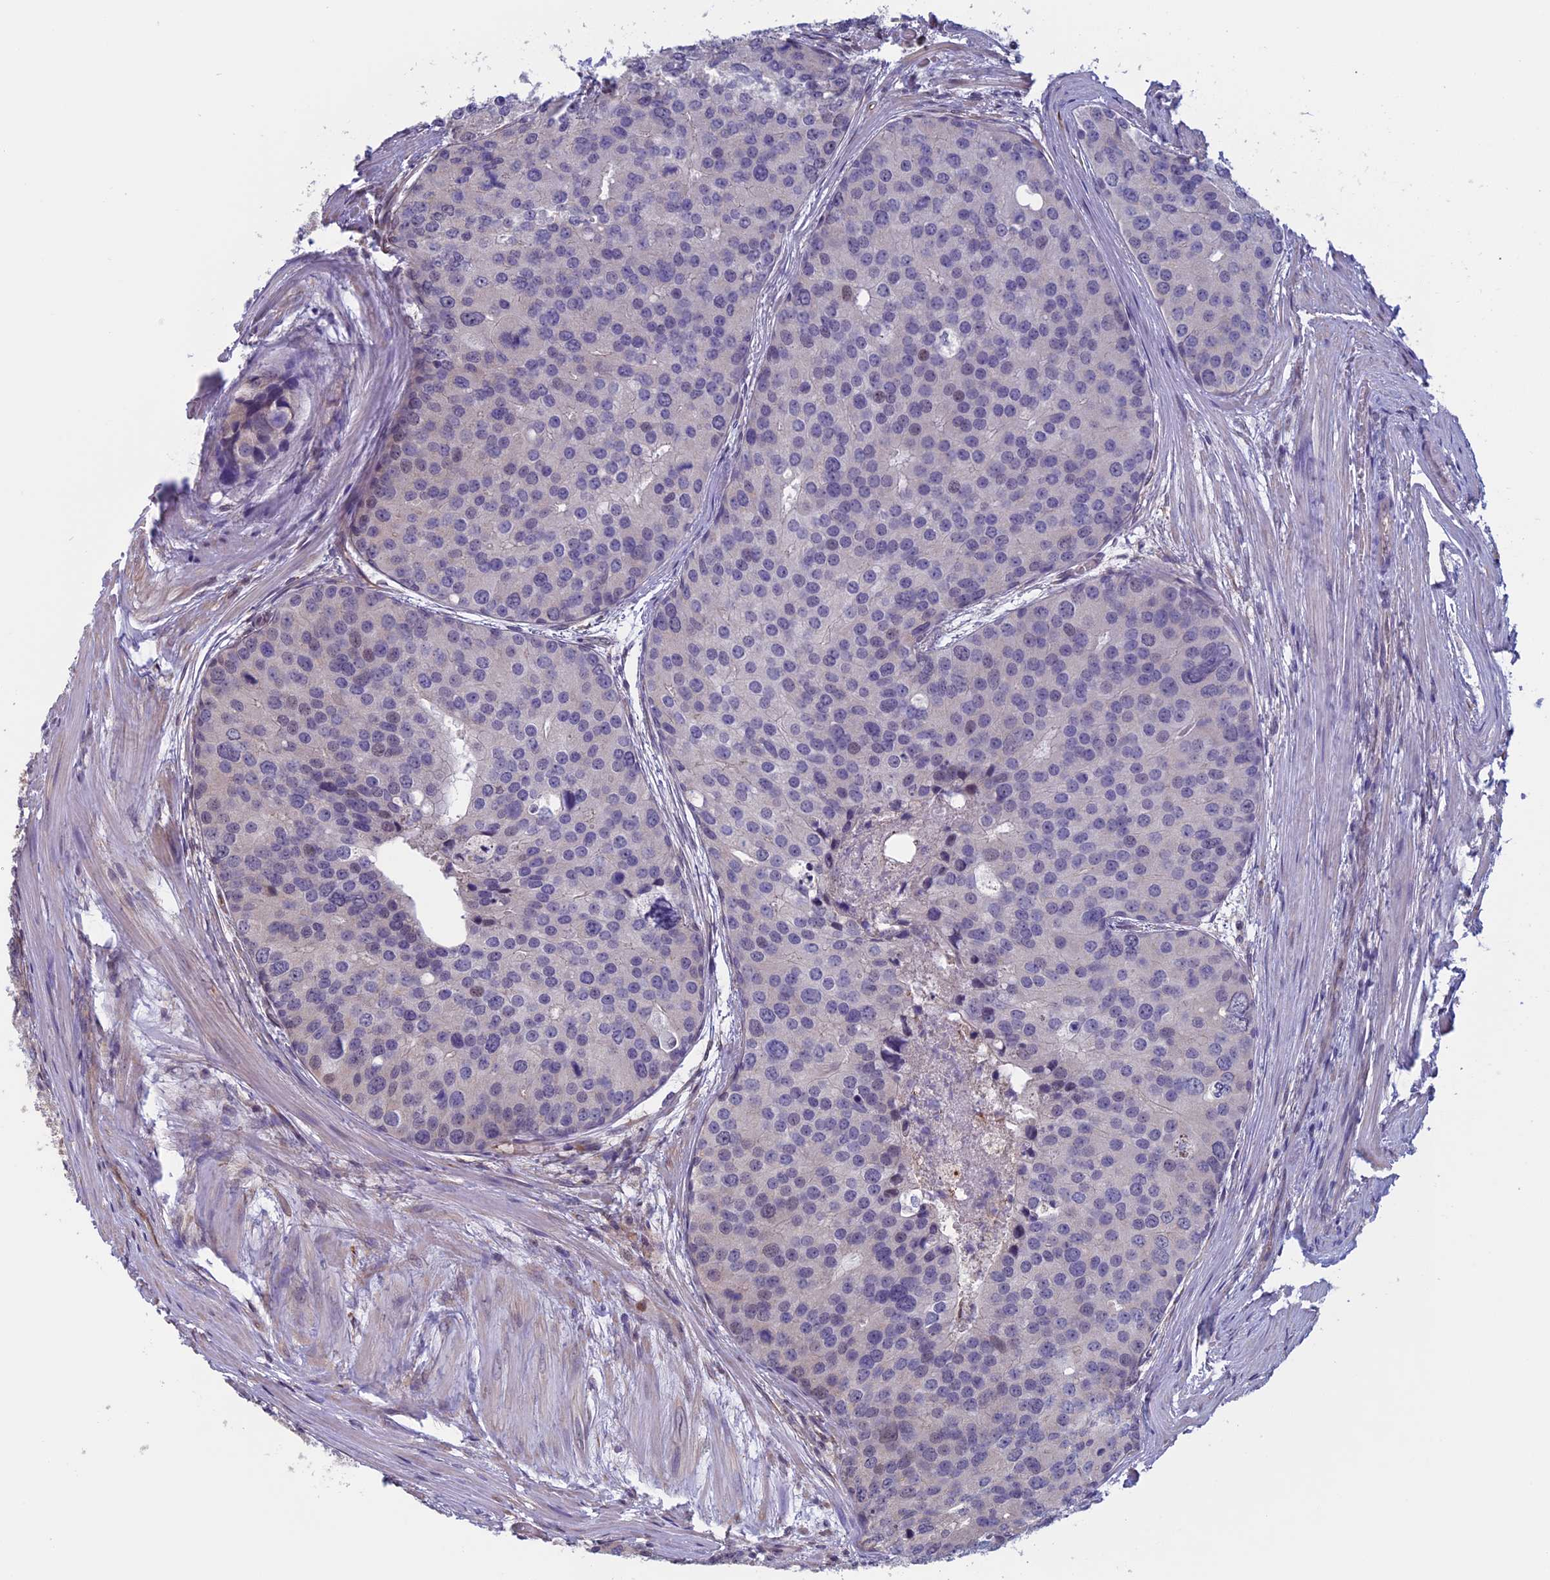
{"staining": {"intensity": "weak", "quantity": "<25%", "location": "cytoplasmic/membranous,nuclear"}, "tissue": "prostate cancer", "cell_type": "Tumor cells", "image_type": "cancer", "snomed": [{"axis": "morphology", "description": "Adenocarcinoma, High grade"}, {"axis": "topography", "description": "Prostate"}], "caption": "Tumor cells show no significant positivity in prostate cancer (adenocarcinoma (high-grade)).", "gene": "SLC1A6", "patient": {"sex": "male", "age": 62}}